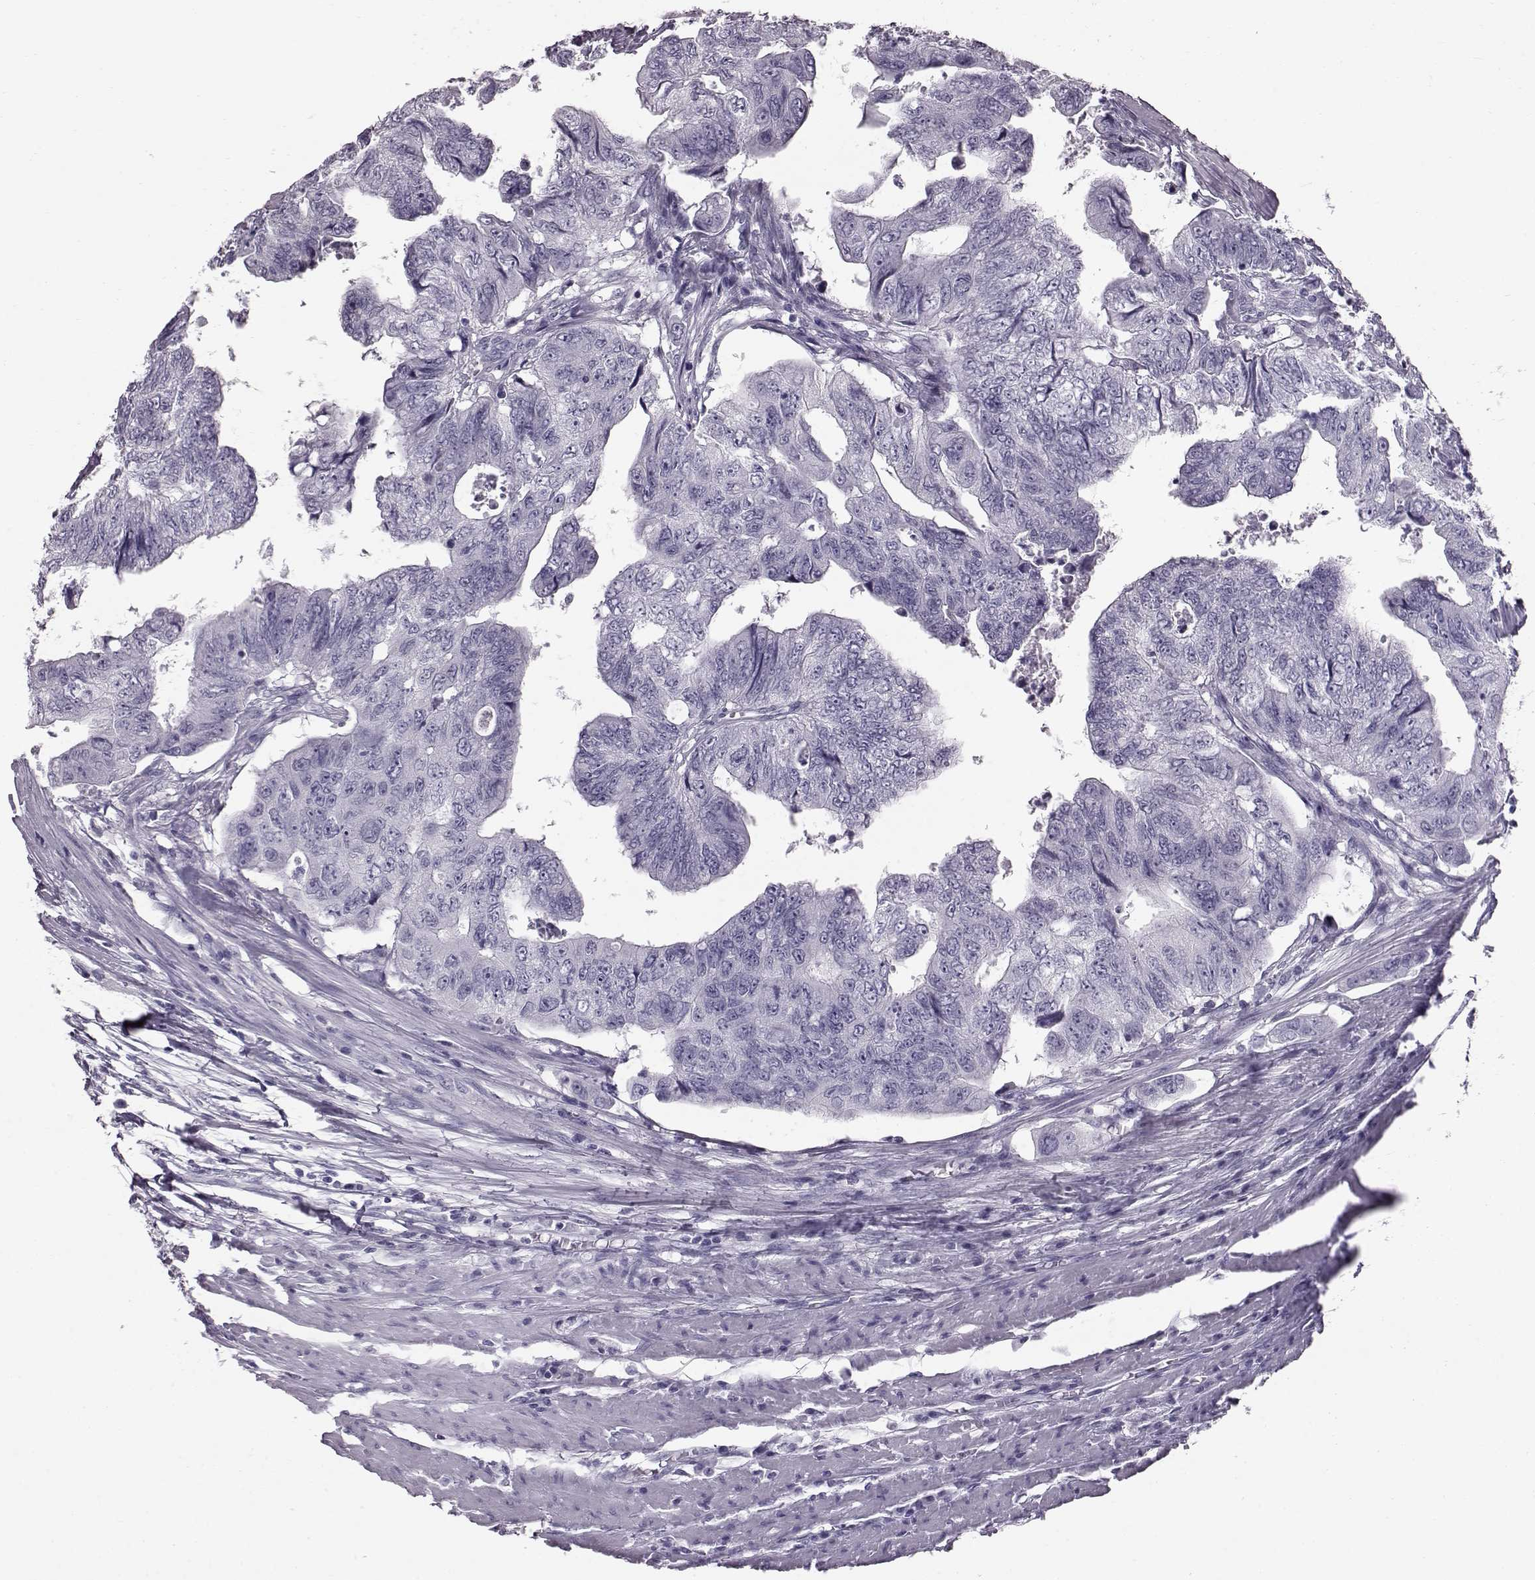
{"staining": {"intensity": "negative", "quantity": "none", "location": "none"}, "tissue": "colorectal cancer", "cell_type": "Tumor cells", "image_type": "cancer", "snomed": [{"axis": "morphology", "description": "Adenocarcinoma, NOS"}, {"axis": "topography", "description": "Colon"}], "caption": "Immunohistochemistry of human colorectal cancer (adenocarcinoma) reveals no staining in tumor cells.", "gene": "TCHHL1", "patient": {"sex": "male", "age": 57}}